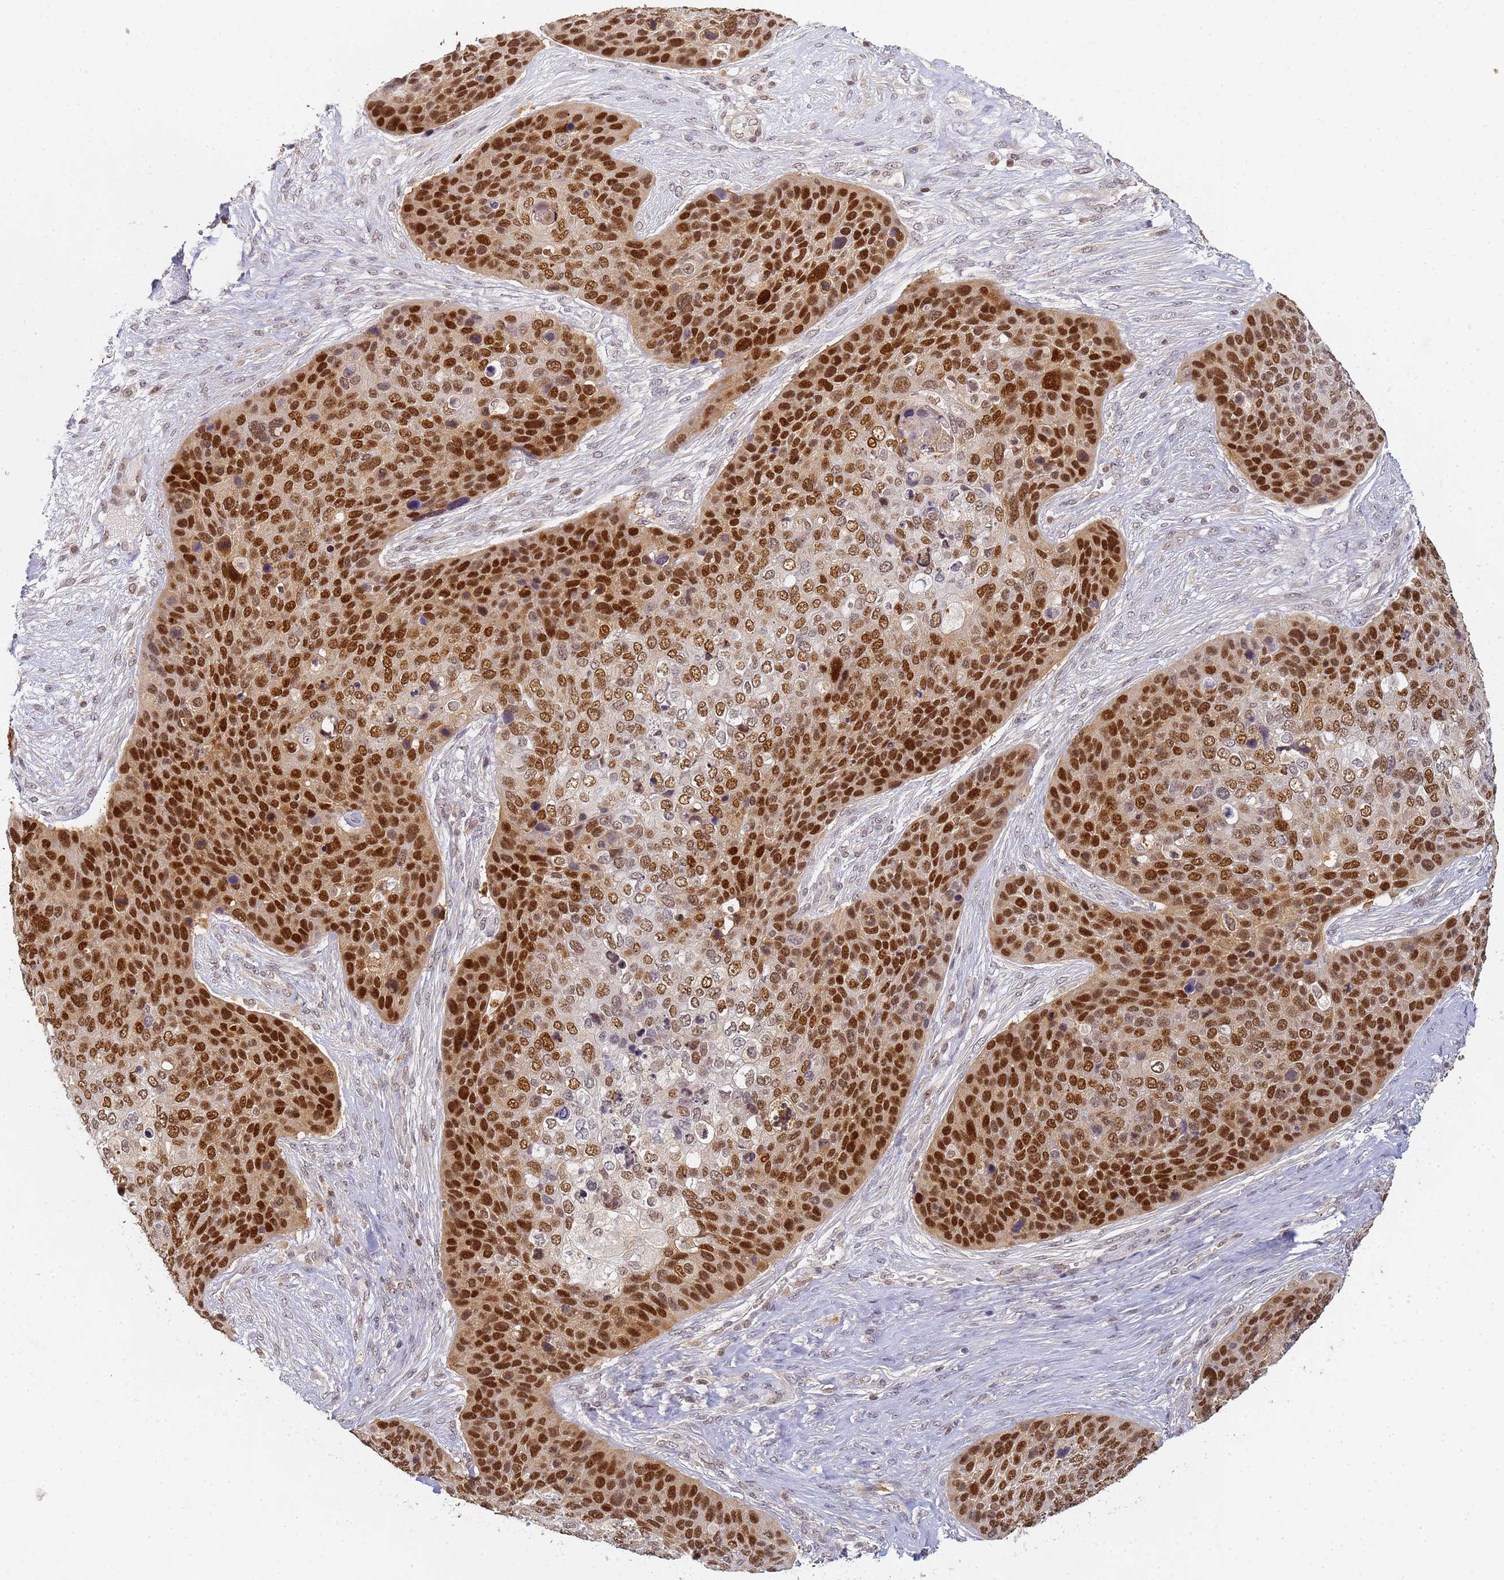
{"staining": {"intensity": "strong", "quantity": "25%-75%", "location": "nuclear"}, "tissue": "skin cancer", "cell_type": "Tumor cells", "image_type": "cancer", "snomed": [{"axis": "morphology", "description": "Basal cell carcinoma"}, {"axis": "topography", "description": "Skin"}], "caption": "IHC of human skin basal cell carcinoma exhibits high levels of strong nuclear expression in approximately 25%-75% of tumor cells.", "gene": "HMCES", "patient": {"sex": "female", "age": 74}}